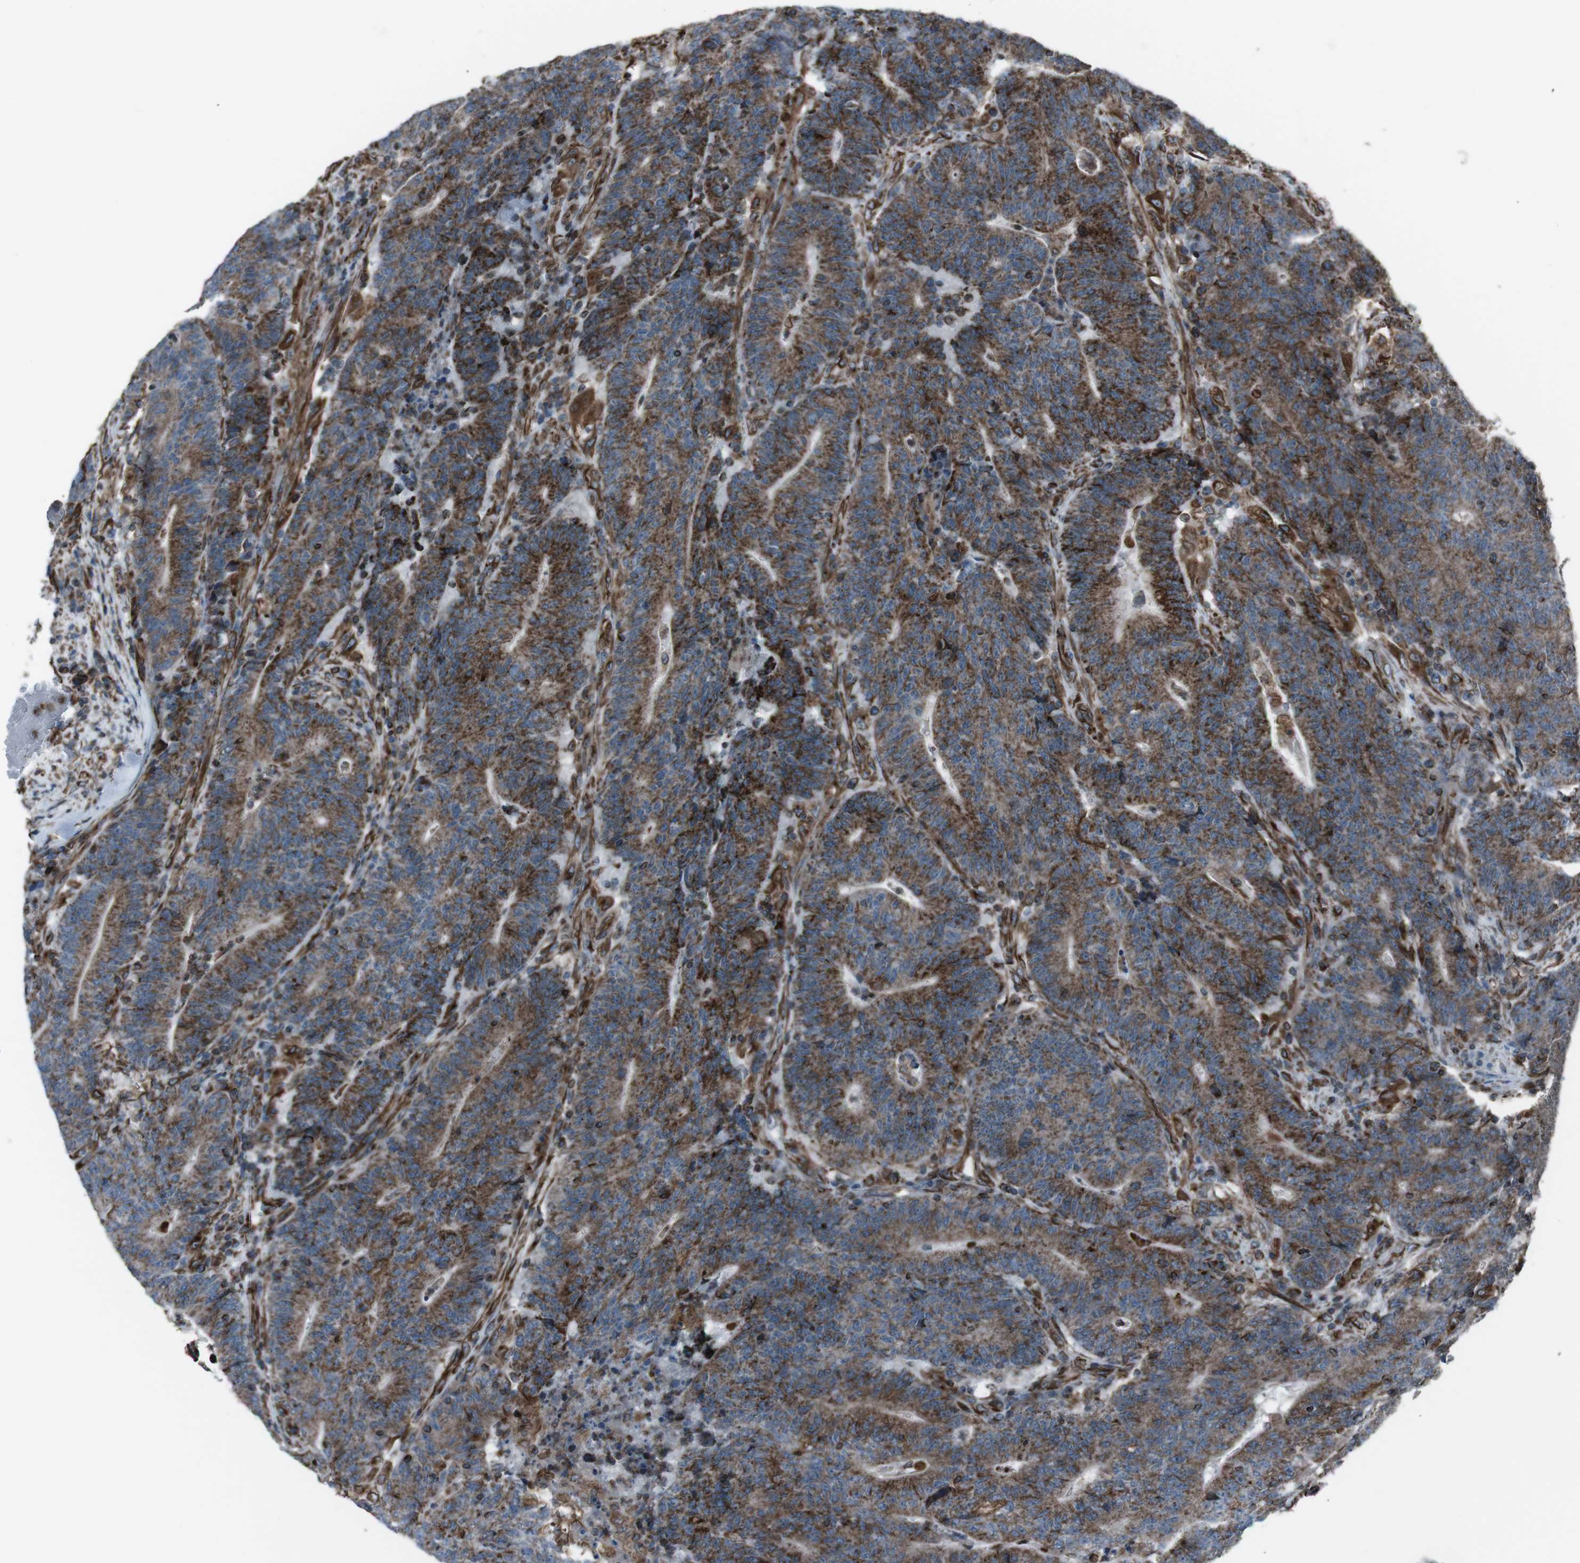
{"staining": {"intensity": "strong", "quantity": ">75%", "location": "cytoplasmic/membranous"}, "tissue": "colorectal cancer", "cell_type": "Tumor cells", "image_type": "cancer", "snomed": [{"axis": "morphology", "description": "Normal tissue, NOS"}, {"axis": "morphology", "description": "Adenocarcinoma, NOS"}, {"axis": "topography", "description": "Colon"}], "caption": "Immunohistochemistry (IHC) of colorectal cancer (adenocarcinoma) reveals high levels of strong cytoplasmic/membranous staining in about >75% of tumor cells. The protein of interest is stained brown, and the nuclei are stained in blue (DAB (3,3'-diaminobenzidine) IHC with brightfield microscopy, high magnification).", "gene": "TMEM141", "patient": {"sex": "female", "age": 75}}